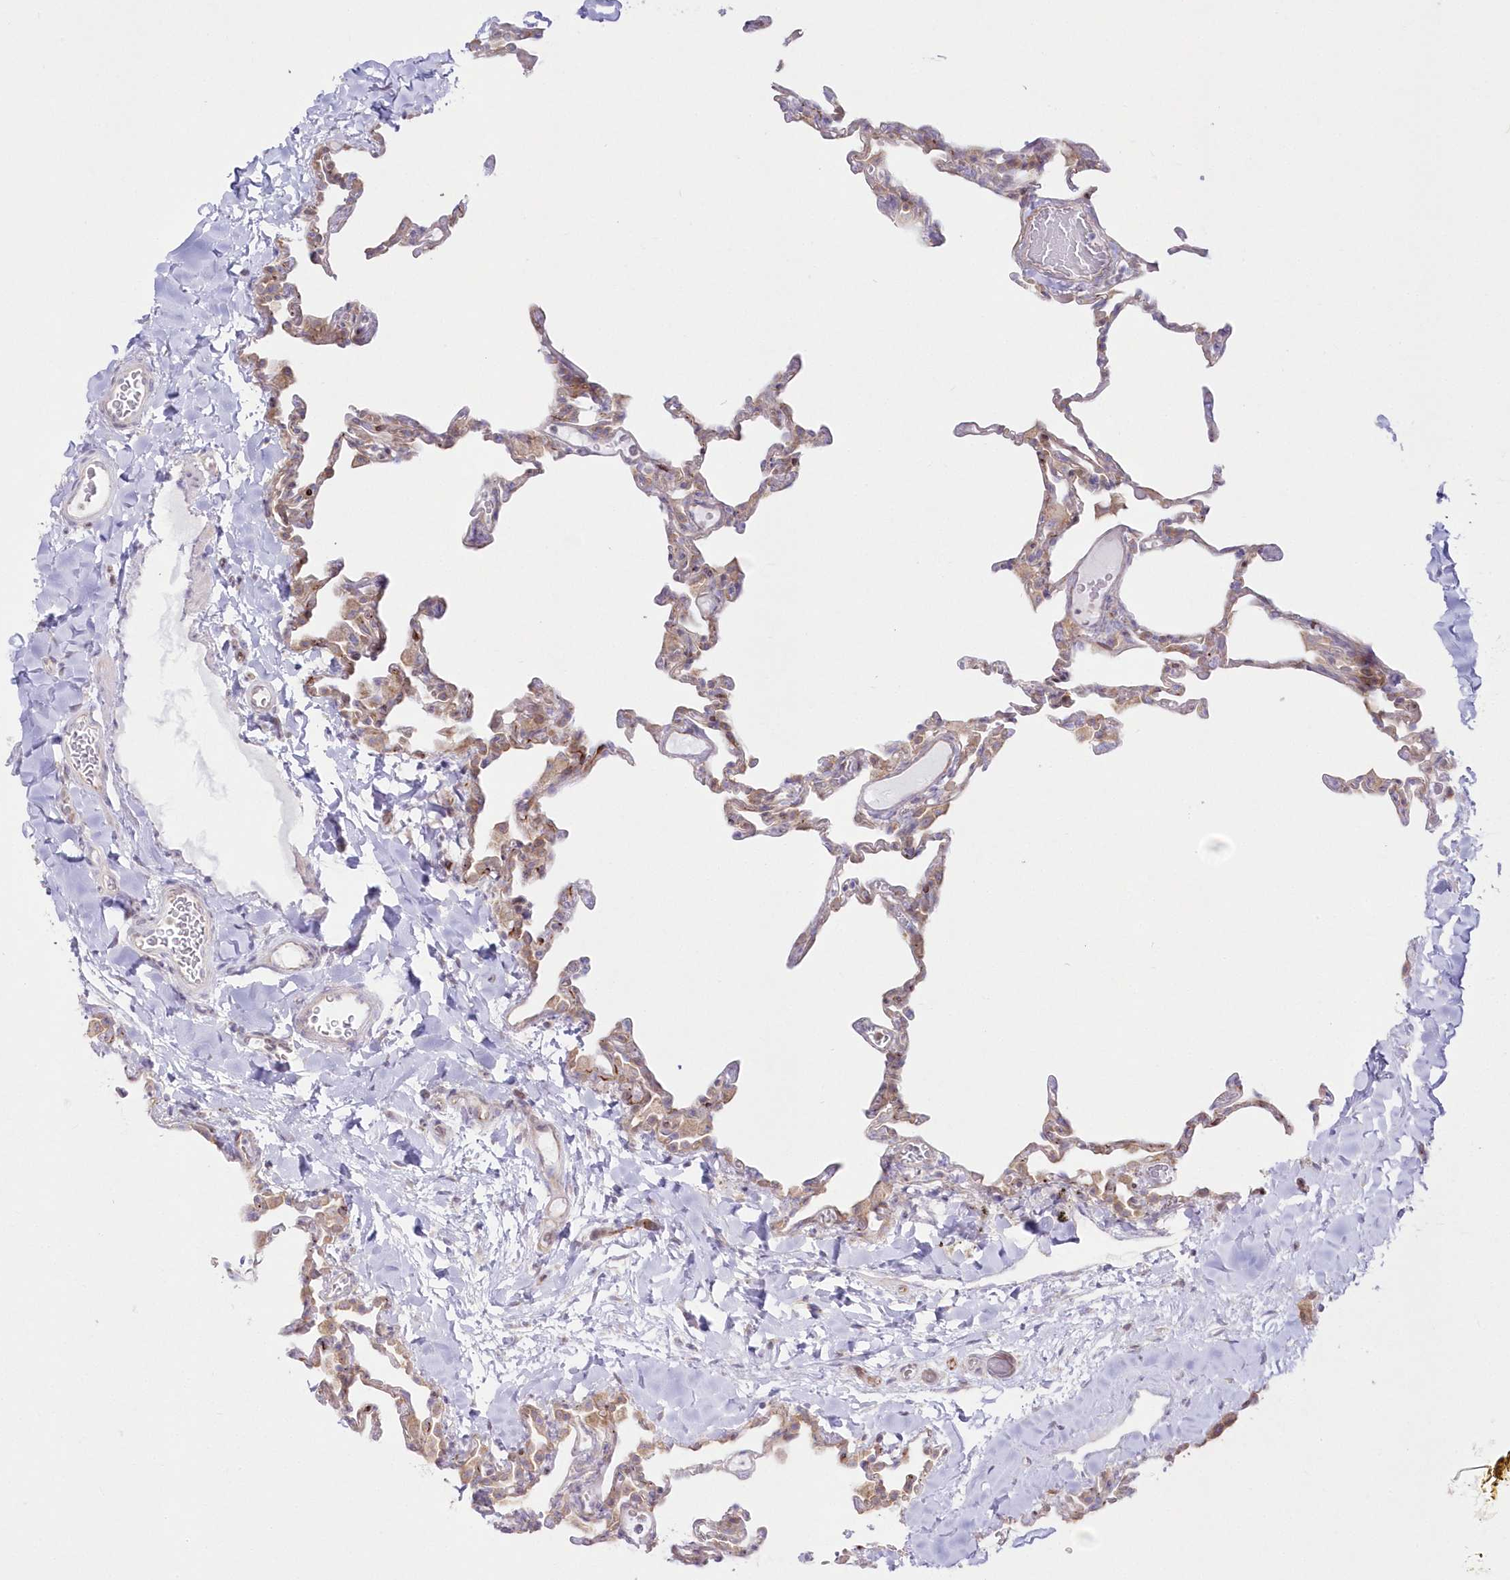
{"staining": {"intensity": "moderate", "quantity": "25%-75%", "location": "cytoplasmic/membranous"}, "tissue": "lung", "cell_type": "Alveolar cells", "image_type": "normal", "snomed": [{"axis": "morphology", "description": "Normal tissue, NOS"}, {"axis": "topography", "description": "Lung"}], "caption": "DAB immunohistochemical staining of benign human lung displays moderate cytoplasmic/membranous protein positivity in about 25%-75% of alveolar cells. Ihc stains the protein of interest in brown and the nuclei are stained blue.", "gene": "ZNF843", "patient": {"sex": "male", "age": 20}}